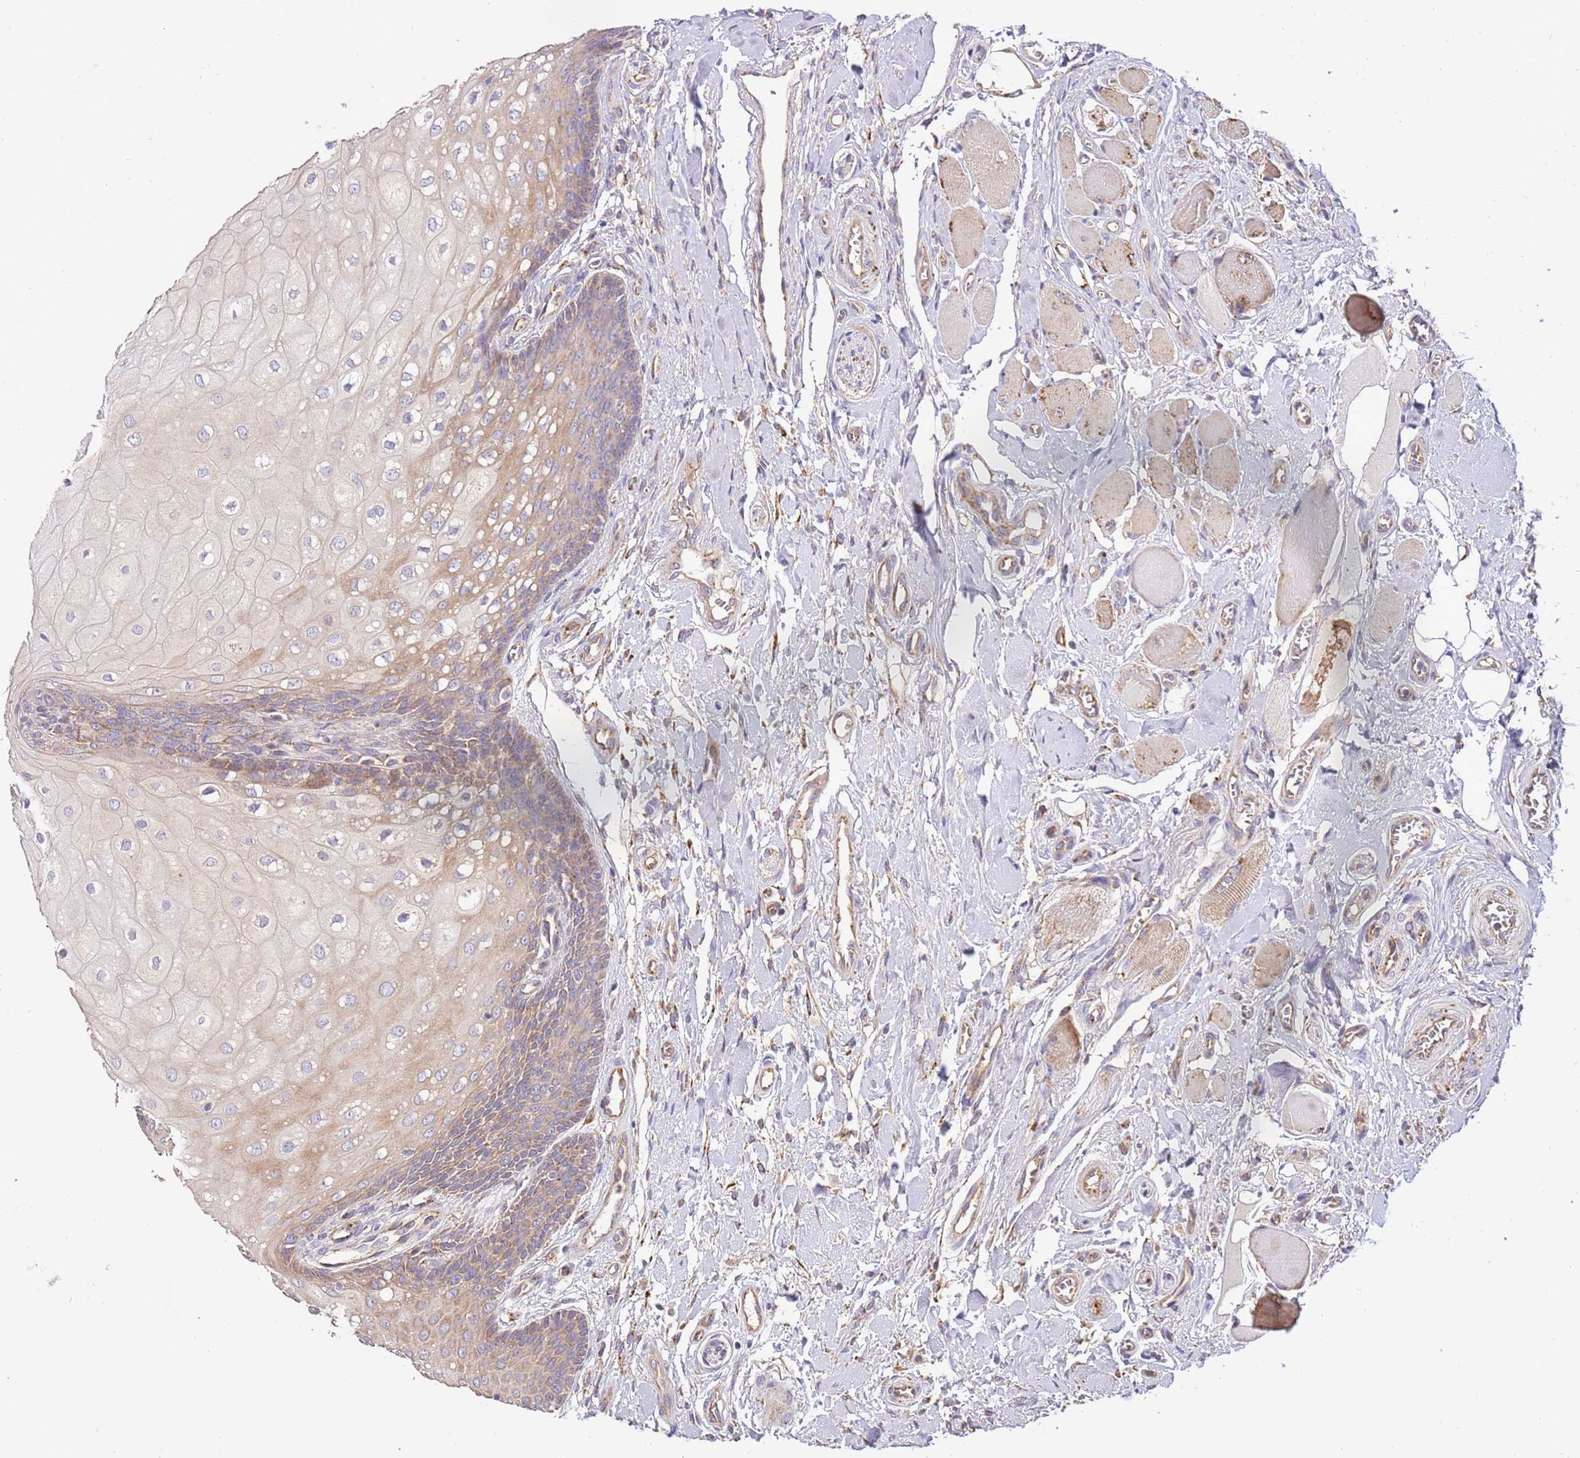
{"staining": {"intensity": "weak", "quantity": "25%-75%", "location": "cytoplasmic/membranous"}, "tissue": "oral mucosa", "cell_type": "Squamous epithelial cells", "image_type": "normal", "snomed": [{"axis": "morphology", "description": "Normal tissue, NOS"}, {"axis": "morphology", "description": "Squamous cell carcinoma, NOS"}, {"axis": "topography", "description": "Oral tissue"}, {"axis": "topography", "description": "Tounge, NOS"}, {"axis": "topography", "description": "Head-Neck"}], "caption": "The image shows immunohistochemical staining of unremarkable oral mucosa. There is weak cytoplasmic/membranous staining is identified in about 25%-75% of squamous epithelial cells.", "gene": "DOCK6", "patient": {"sex": "male", "age": 79}}